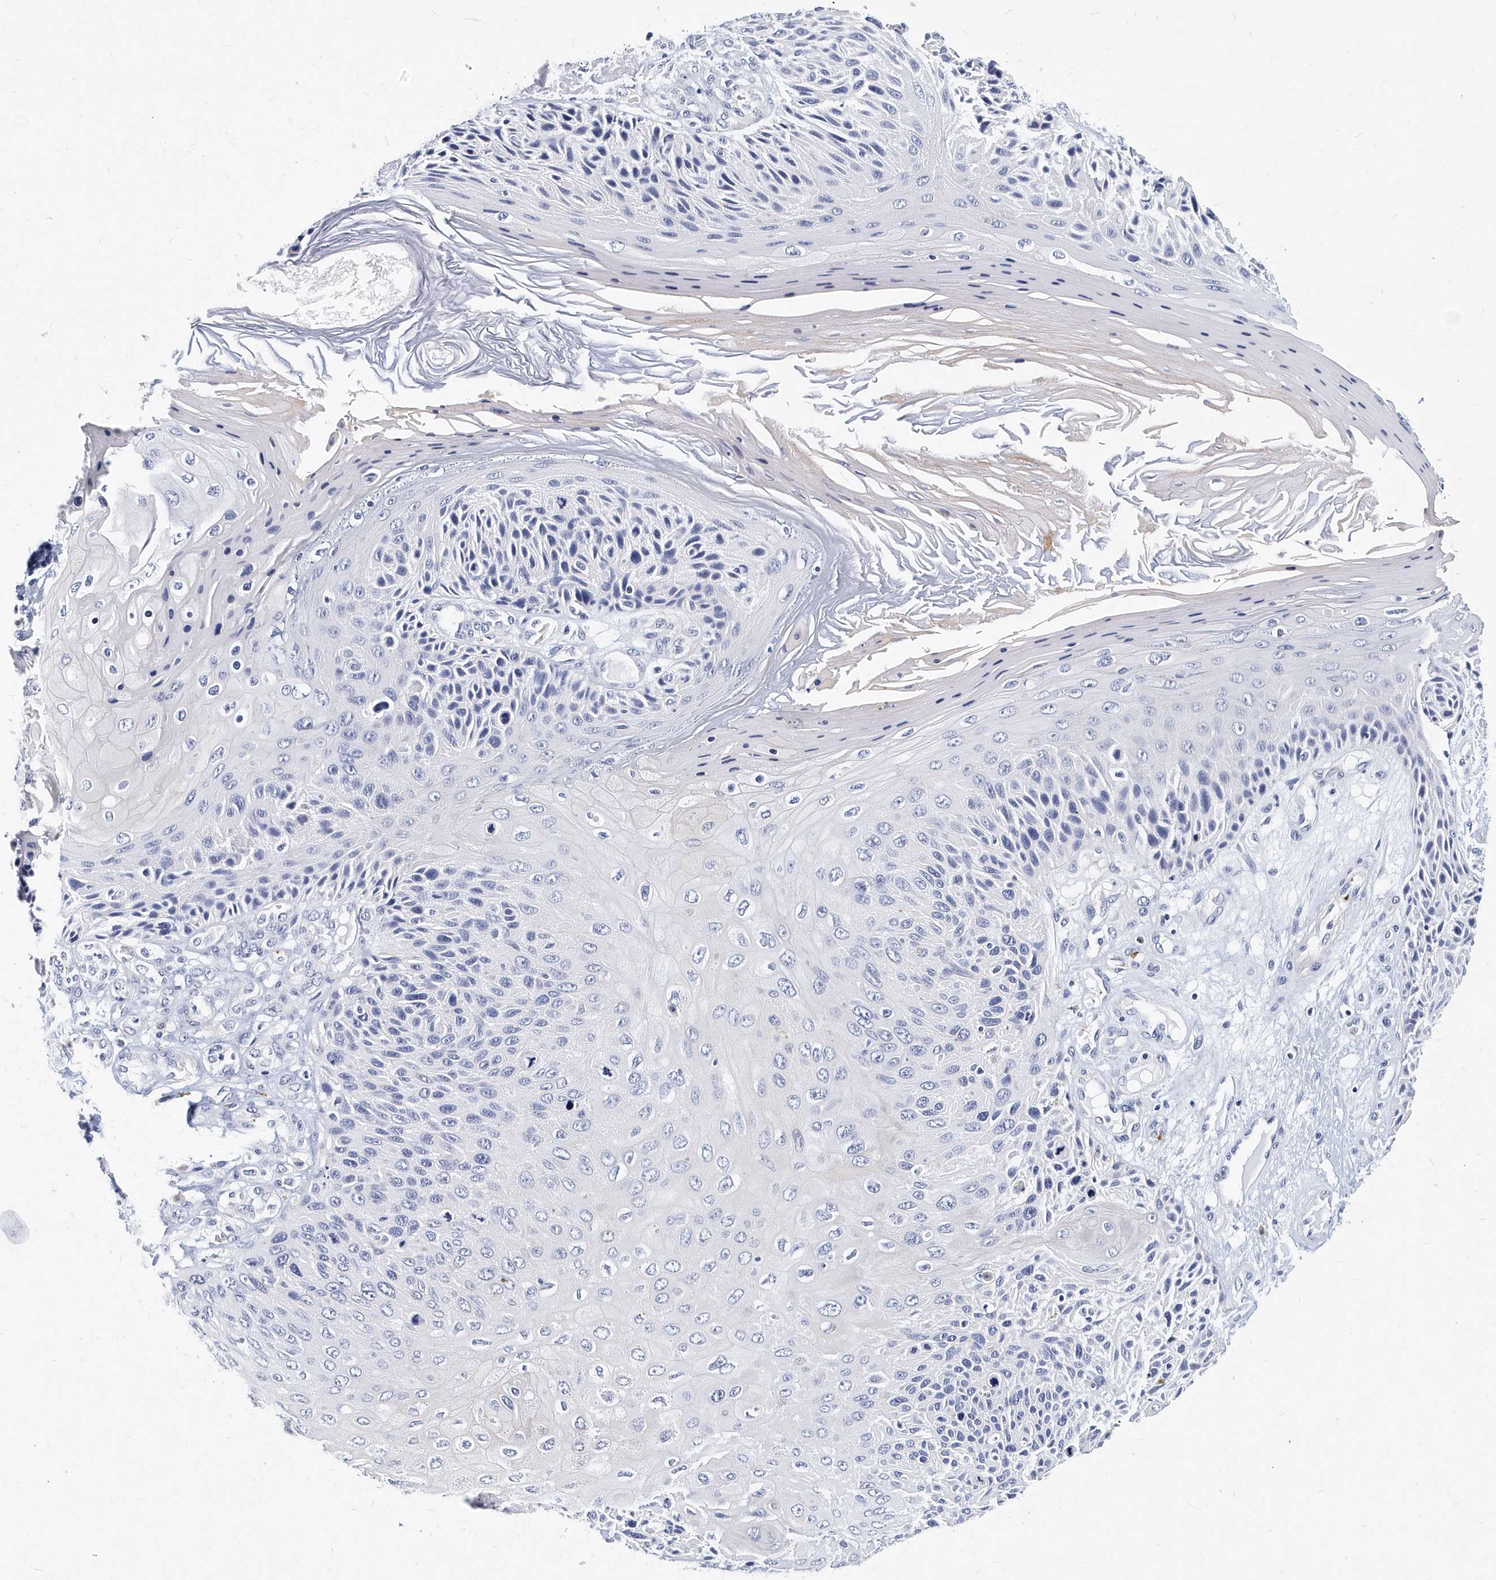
{"staining": {"intensity": "negative", "quantity": "none", "location": "none"}, "tissue": "skin cancer", "cell_type": "Tumor cells", "image_type": "cancer", "snomed": [{"axis": "morphology", "description": "Squamous cell carcinoma, NOS"}, {"axis": "topography", "description": "Skin"}], "caption": "Immunohistochemical staining of human squamous cell carcinoma (skin) shows no significant expression in tumor cells.", "gene": "ITGA2B", "patient": {"sex": "female", "age": 88}}